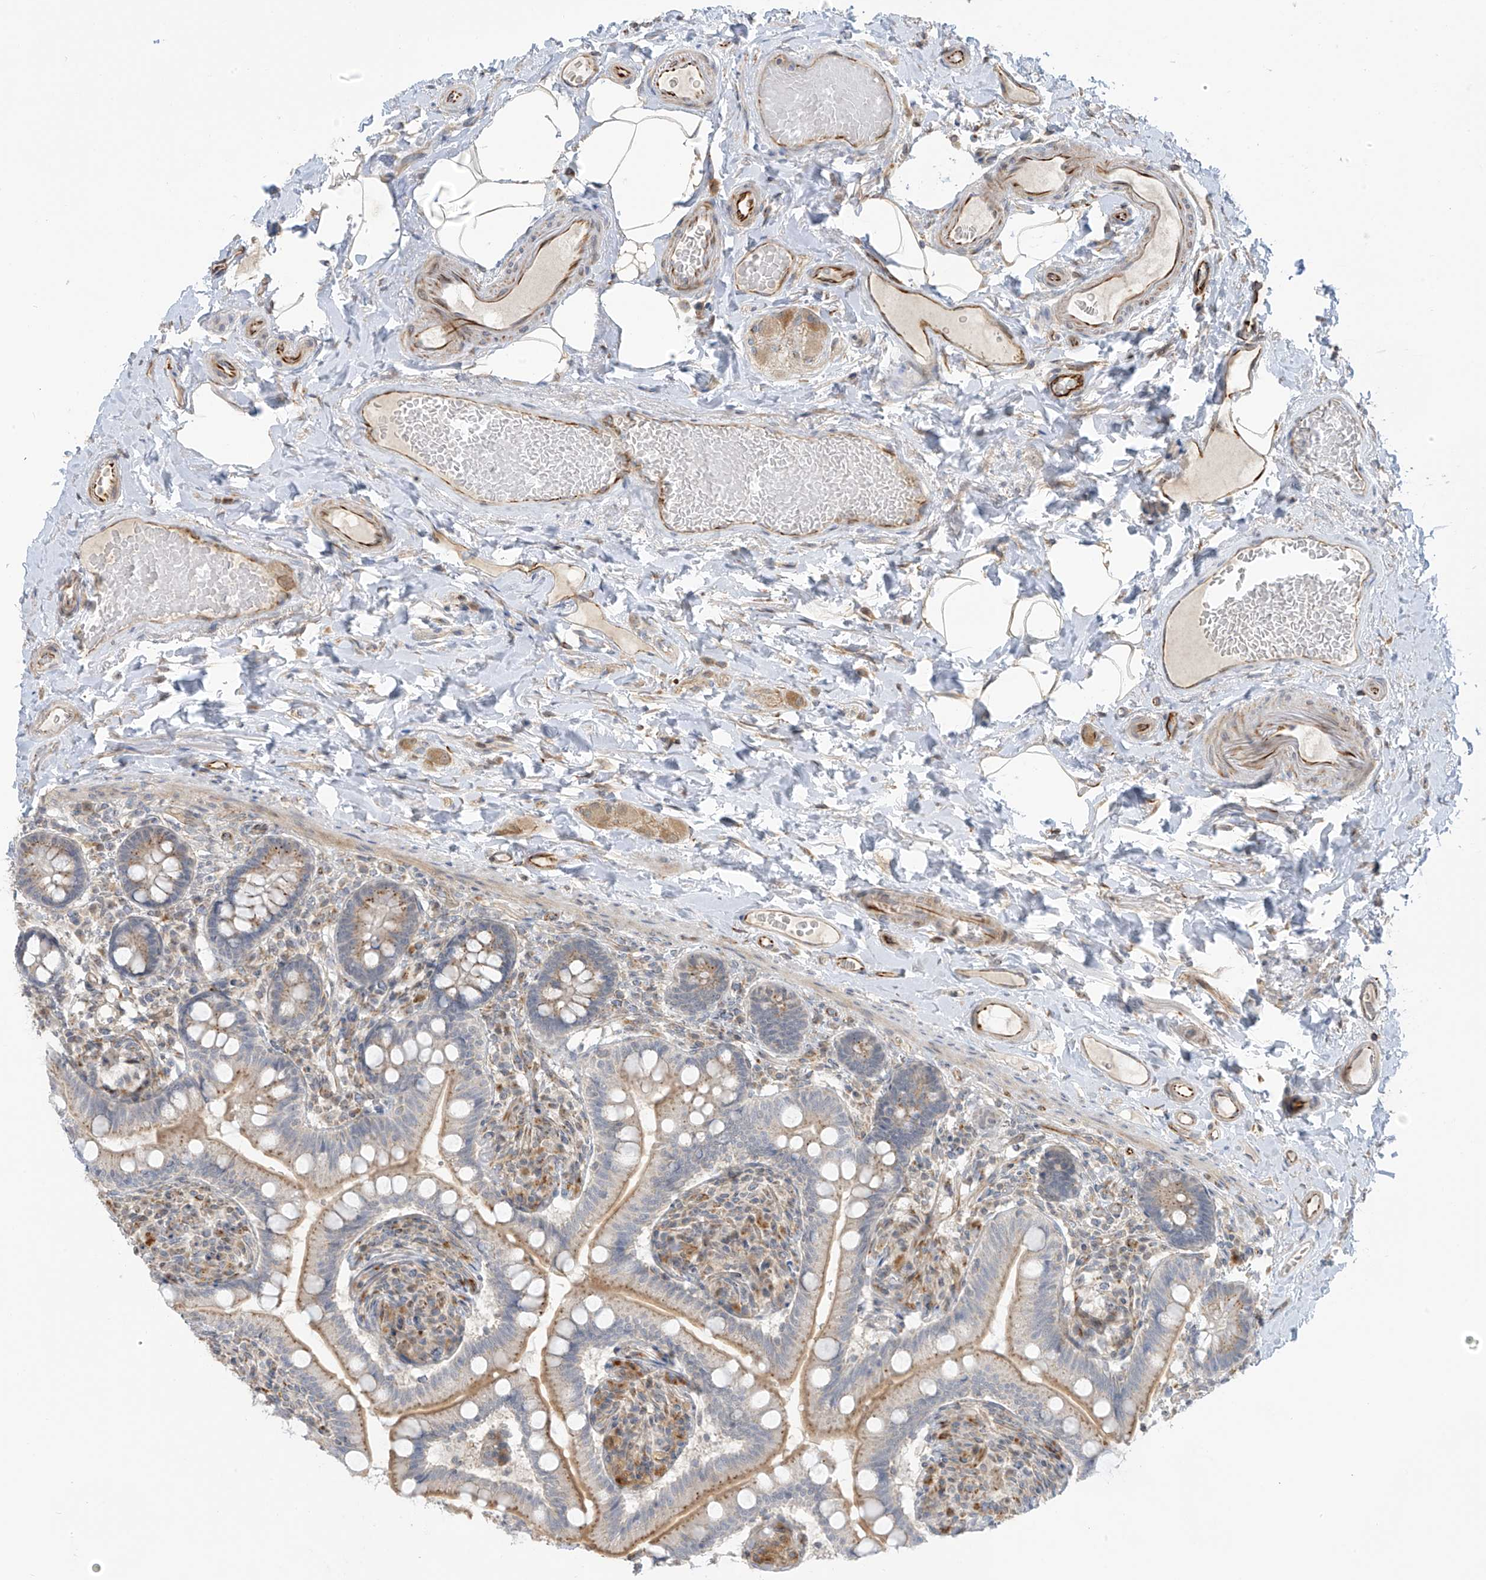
{"staining": {"intensity": "moderate", "quantity": ">75%", "location": "cytoplasmic/membranous"}, "tissue": "small intestine", "cell_type": "Glandular cells", "image_type": "normal", "snomed": [{"axis": "morphology", "description": "Normal tissue, NOS"}, {"axis": "topography", "description": "Small intestine"}], "caption": "Glandular cells reveal moderate cytoplasmic/membranous positivity in about >75% of cells in unremarkable small intestine.", "gene": "HS6ST2", "patient": {"sex": "female", "age": 64}}